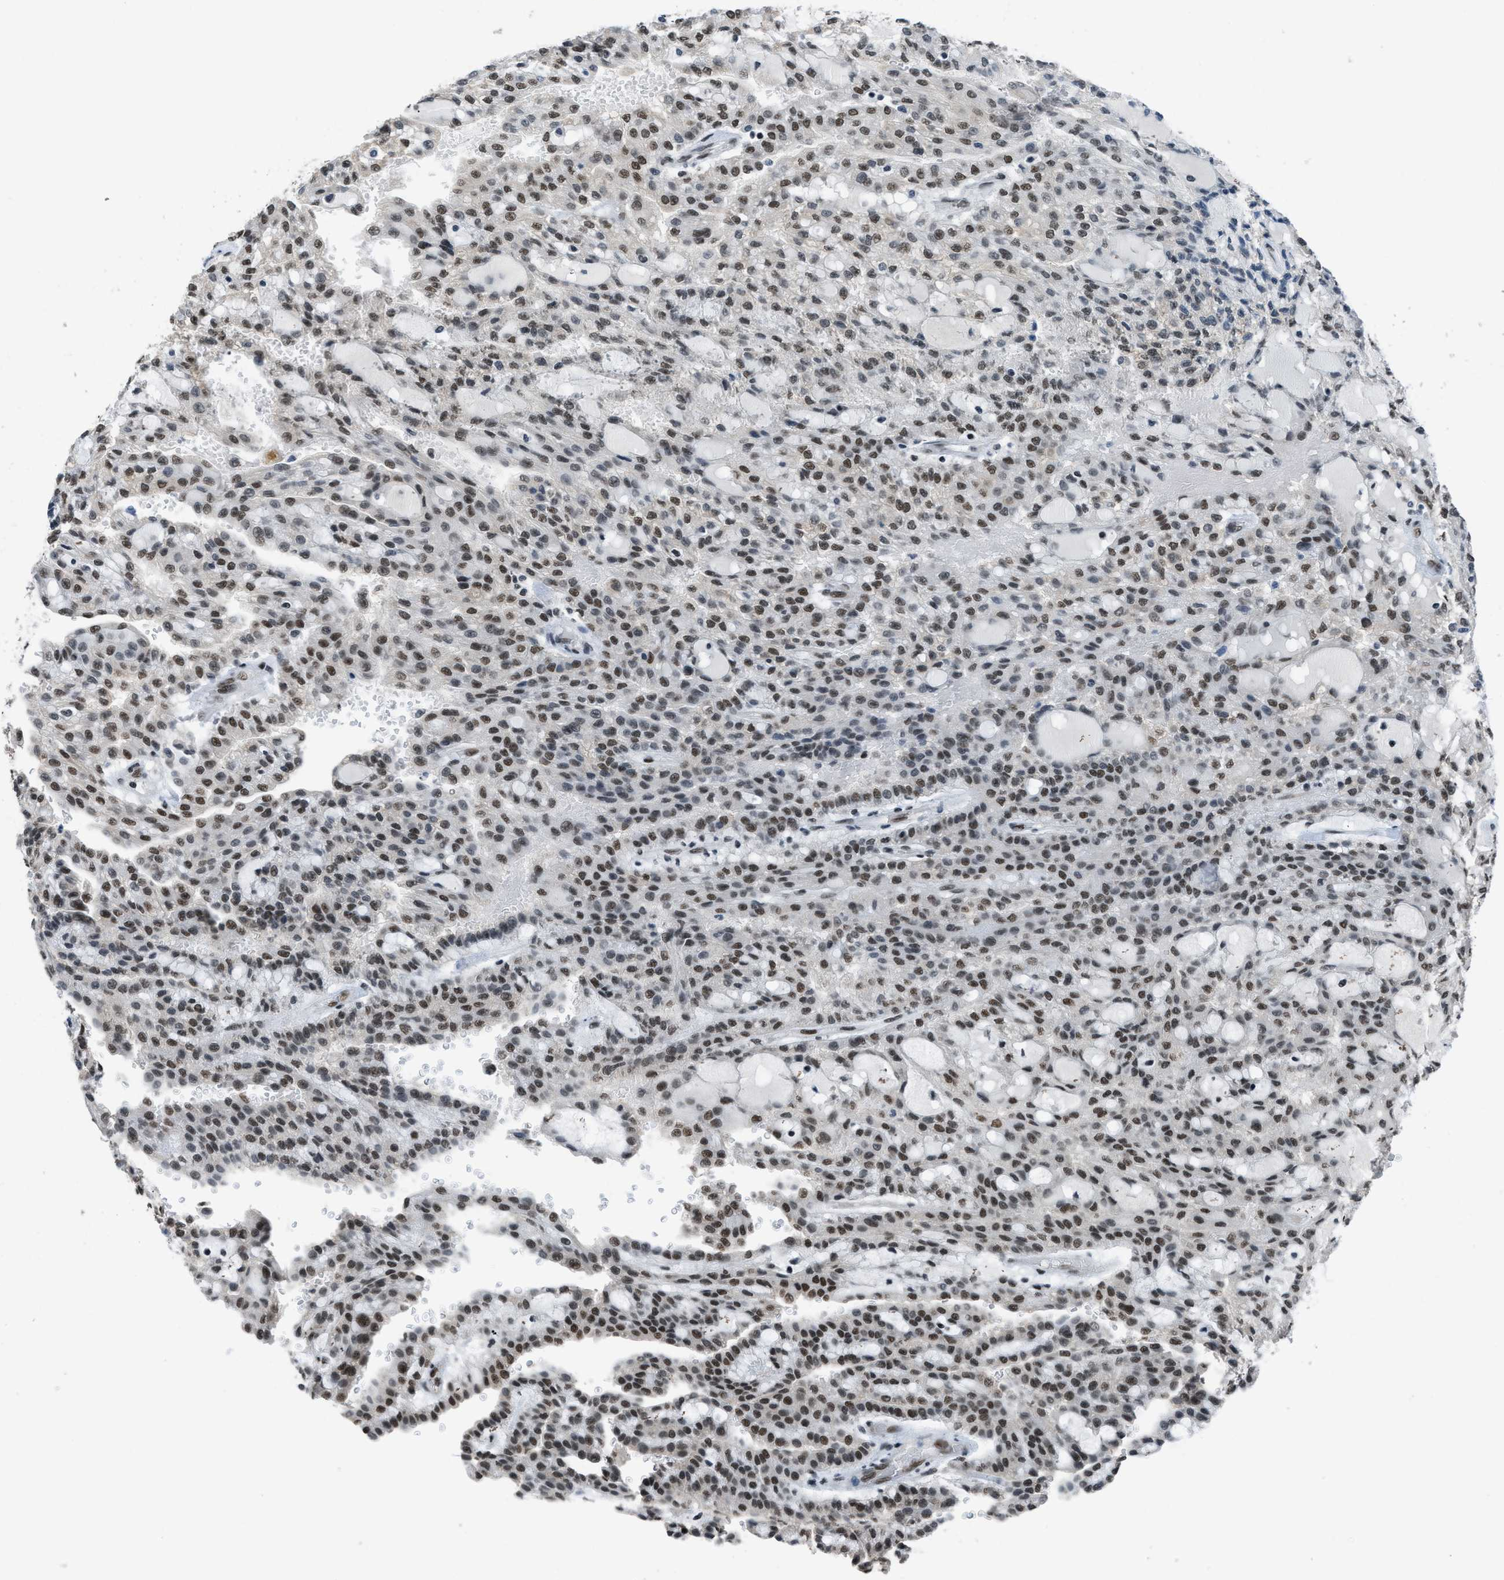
{"staining": {"intensity": "moderate", "quantity": ">75%", "location": "nuclear"}, "tissue": "renal cancer", "cell_type": "Tumor cells", "image_type": "cancer", "snomed": [{"axis": "morphology", "description": "Adenocarcinoma, NOS"}, {"axis": "topography", "description": "Kidney"}], "caption": "The micrograph displays staining of renal cancer (adenocarcinoma), revealing moderate nuclear protein expression (brown color) within tumor cells. Using DAB (brown) and hematoxylin (blue) stains, captured at high magnification using brightfield microscopy.", "gene": "GATAD2B", "patient": {"sex": "male", "age": 63}}